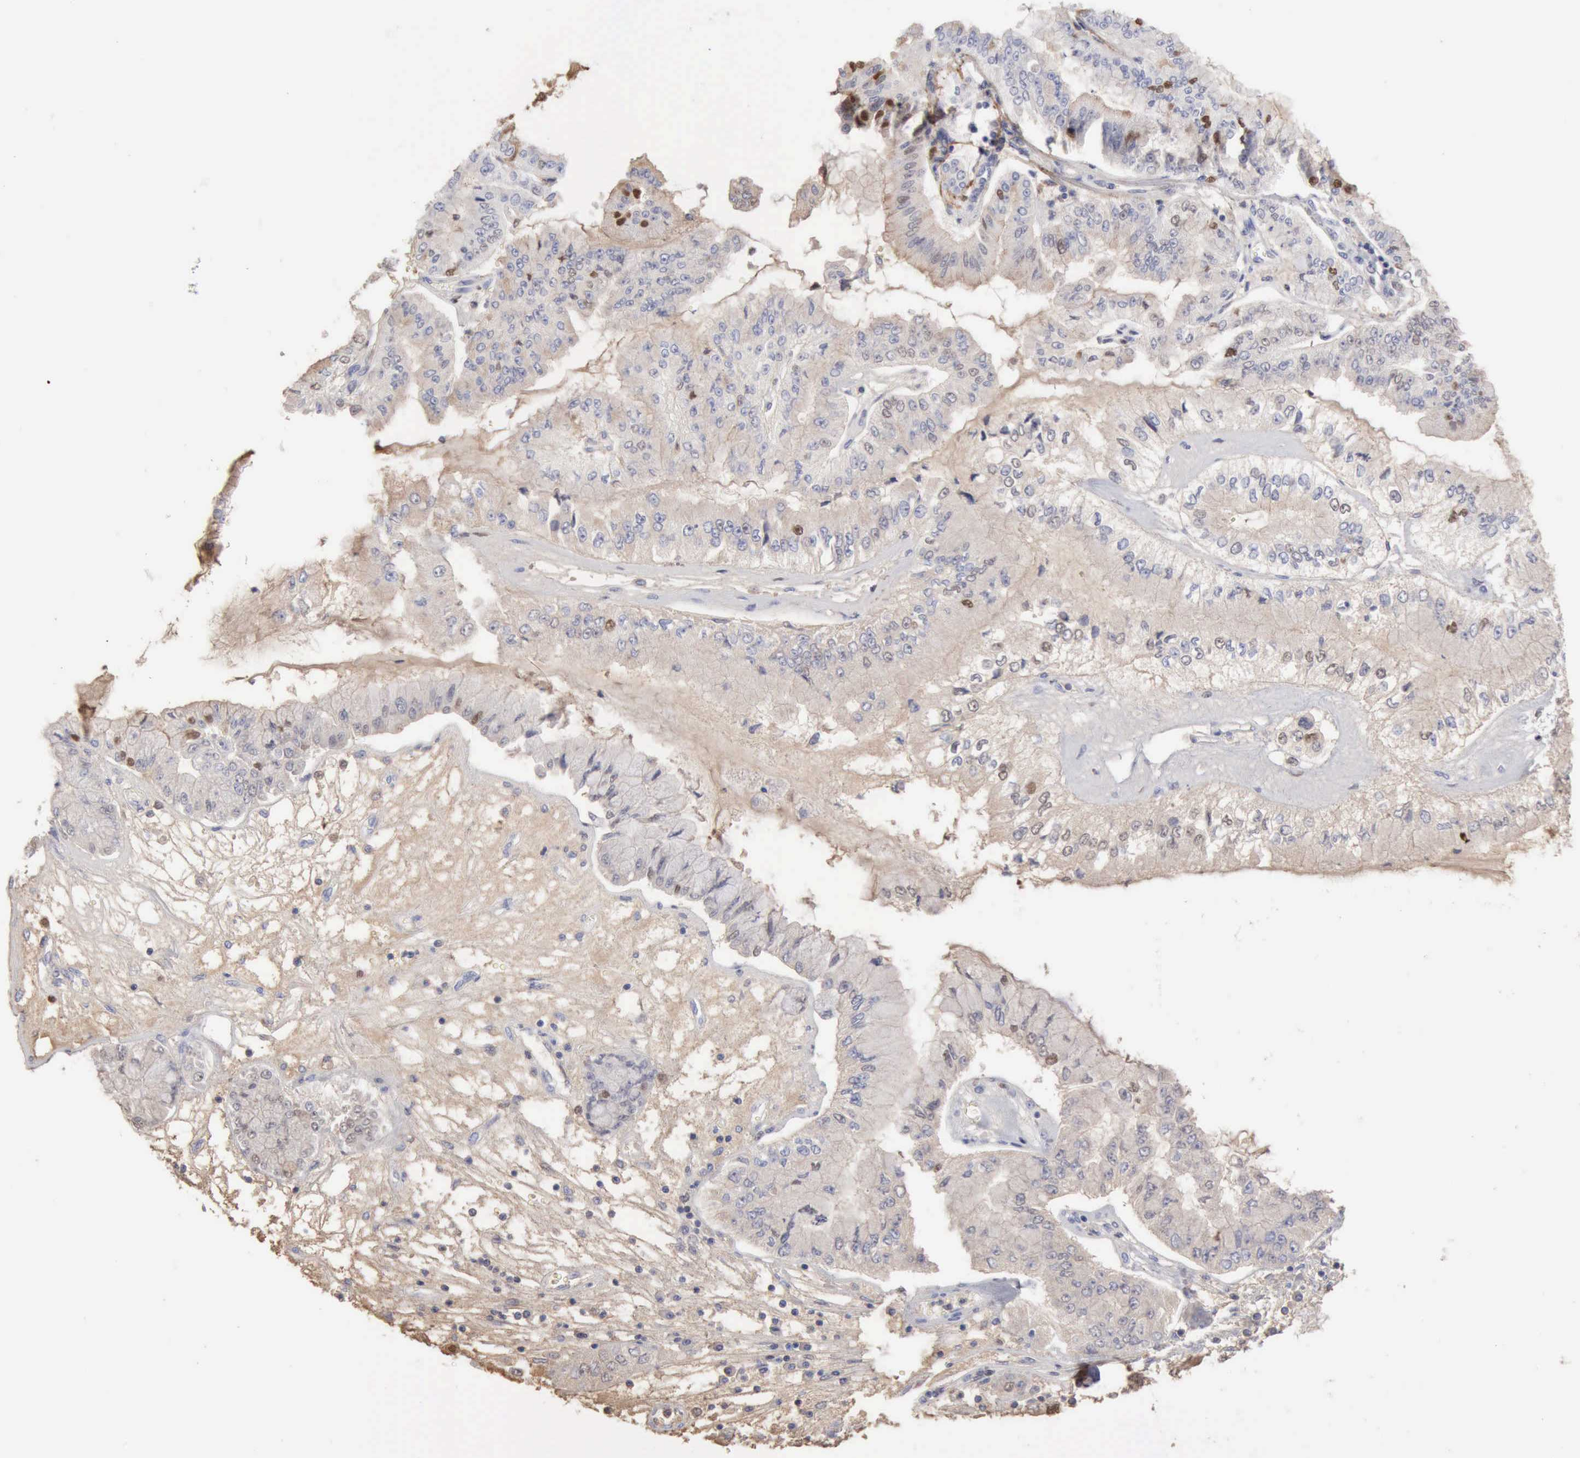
{"staining": {"intensity": "weak", "quantity": "<25%", "location": "cytoplasmic/membranous,nuclear"}, "tissue": "liver cancer", "cell_type": "Tumor cells", "image_type": "cancer", "snomed": [{"axis": "morphology", "description": "Cholangiocarcinoma"}, {"axis": "topography", "description": "Liver"}], "caption": "Tumor cells are negative for brown protein staining in cholangiocarcinoma (liver).", "gene": "SERPINA1", "patient": {"sex": "female", "age": 79}}